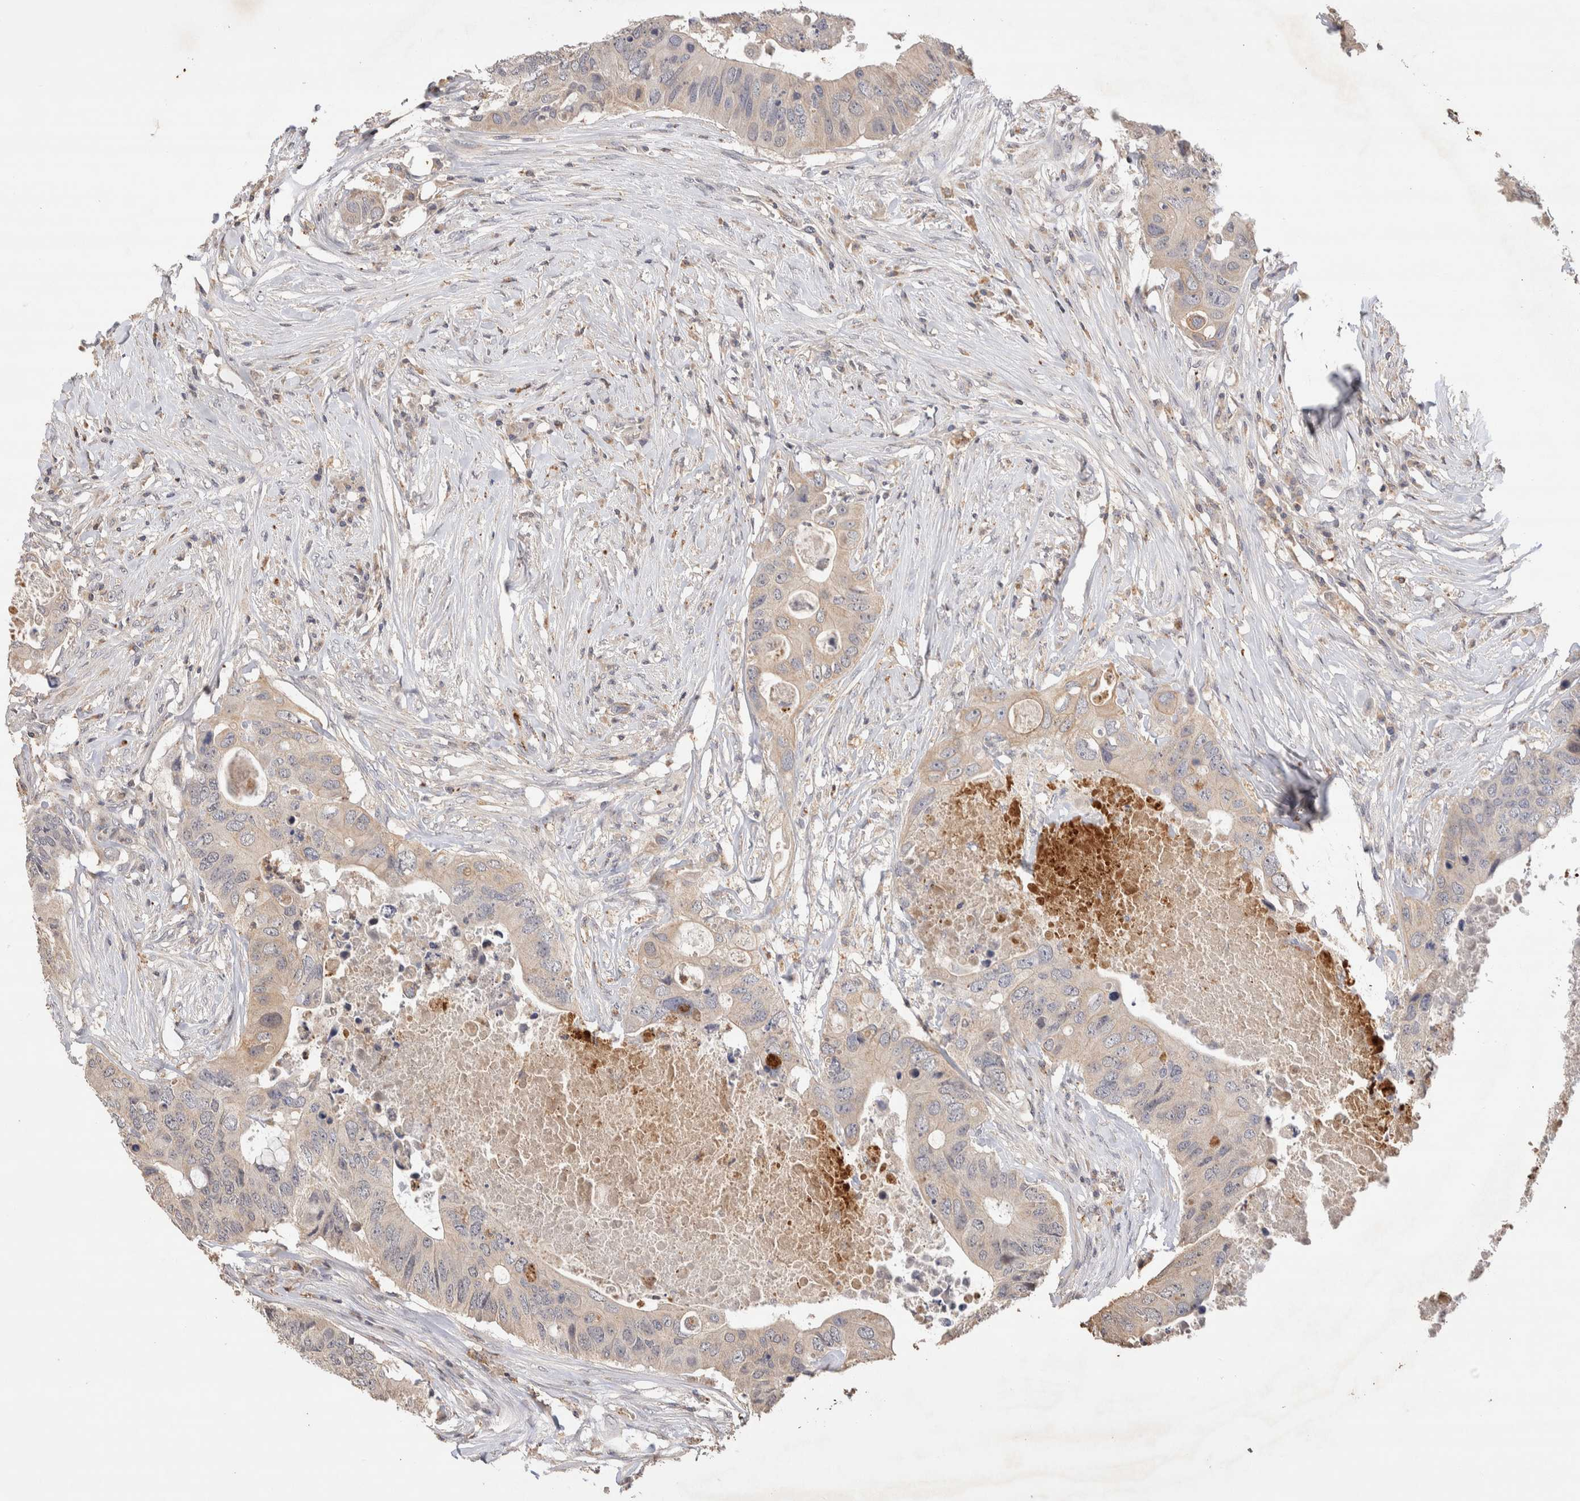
{"staining": {"intensity": "weak", "quantity": "<25%", "location": "cytoplasmic/membranous"}, "tissue": "colorectal cancer", "cell_type": "Tumor cells", "image_type": "cancer", "snomed": [{"axis": "morphology", "description": "Adenocarcinoma, NOS"}, {"axis": "topography", "description": "Colon"}], "caption": "Tumor cells show no significant positivity in colorectal adenocarcinoma.", "gene": "NSMAF", "patient": {"sex": "male", "age": 71}}